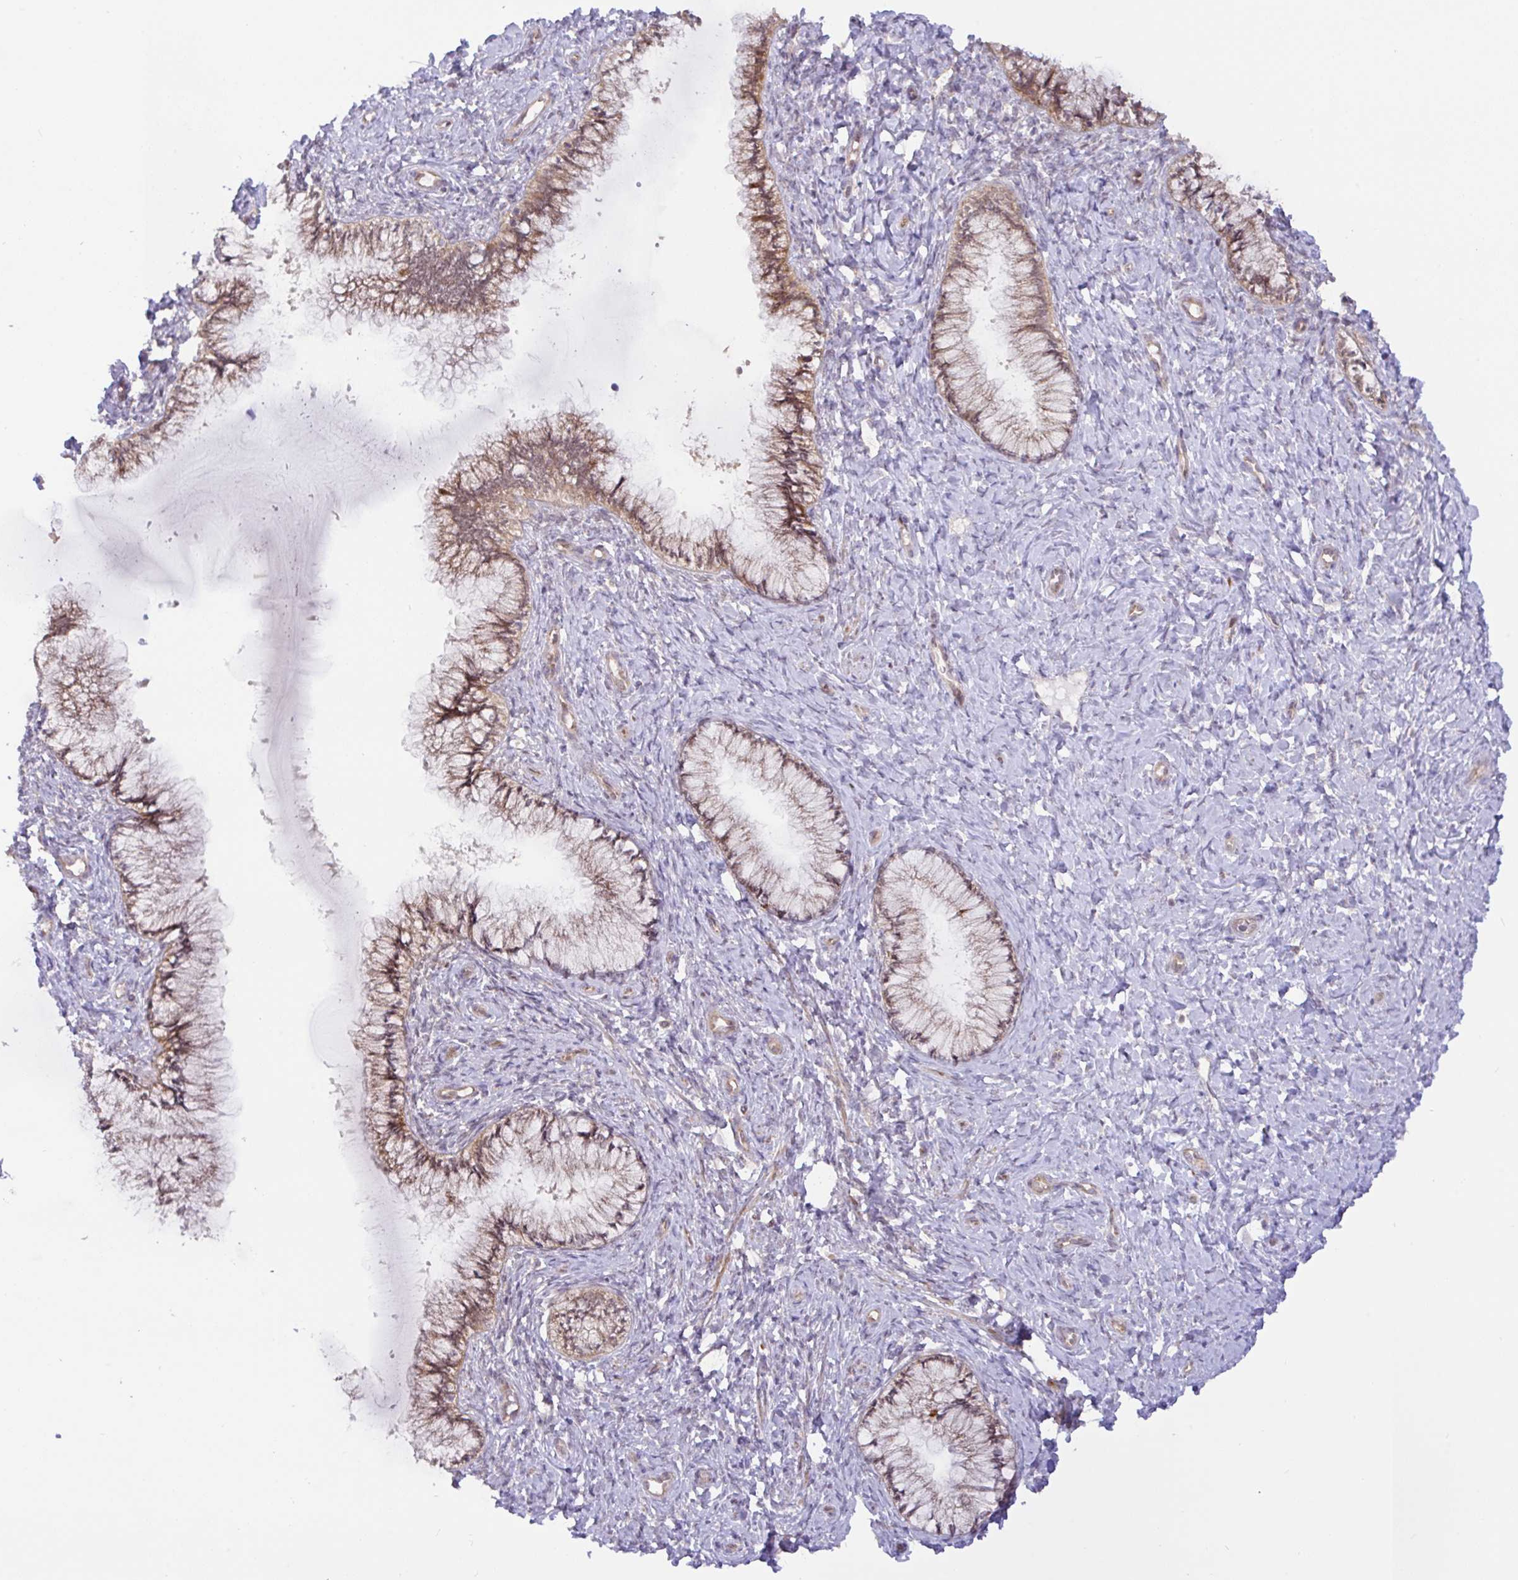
{"staining": {"intensity": "moderate", "quantity": ">75%", "location": "cytoplasmic/membranous"}, "tissue": "cervix", "cell_type": "Glandular cells", "image_type": "normal", "snomed": [{"axis": "morphology", "description": "Normal tissue, NOS"}, {"axis": "topography", "description": "Cervix"}], "caption": "This image reveals IHC staining of unremarkable human cervix, with medium moderate cytoplasmic/membranous positivity in approximately >75% of glandular cells.", "gene": "DLEU7", "patient": {"sex": "female", "age": 37}}